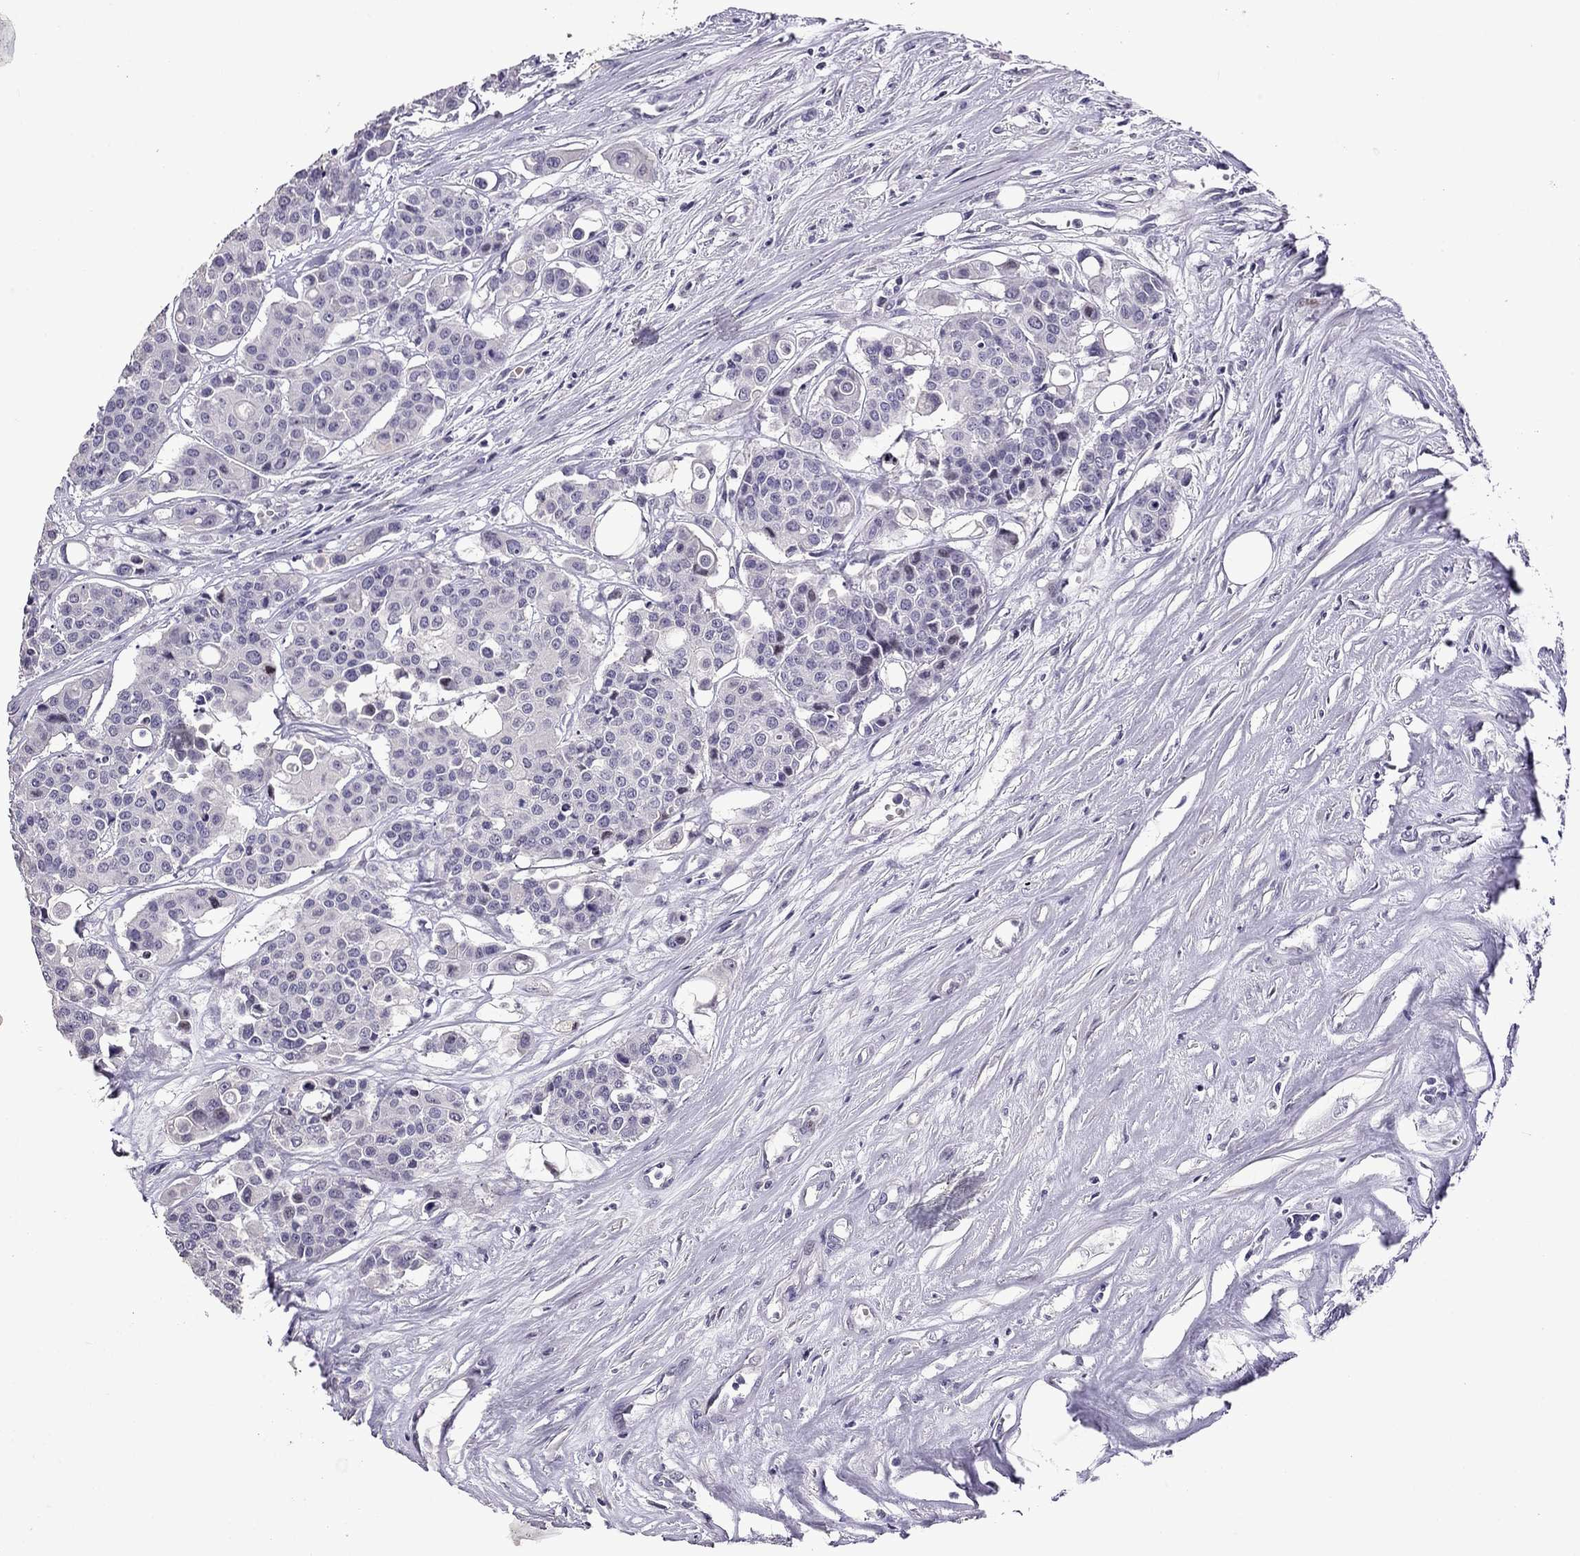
{"staining": {"intensity": "negative", "quantity": "none", "location": "none"}, "tissue": "carcinoid", "cell_type": "Tumor cells", "image_type": "cancer", "snomed": [{"axis": "morphology", "description": "Carcinoid, malignant, NOS"}, {"axis": "topography", "description": "Colon"}], "caption": "Malignant carcinoid was stained to show a protein in brown. There is no significant expression in tumor cells. (DAB IHC visualized using brightfield microscopy, high magnification).", "gene": "TTN", "patient": {"sex": "male", "age": 81}}